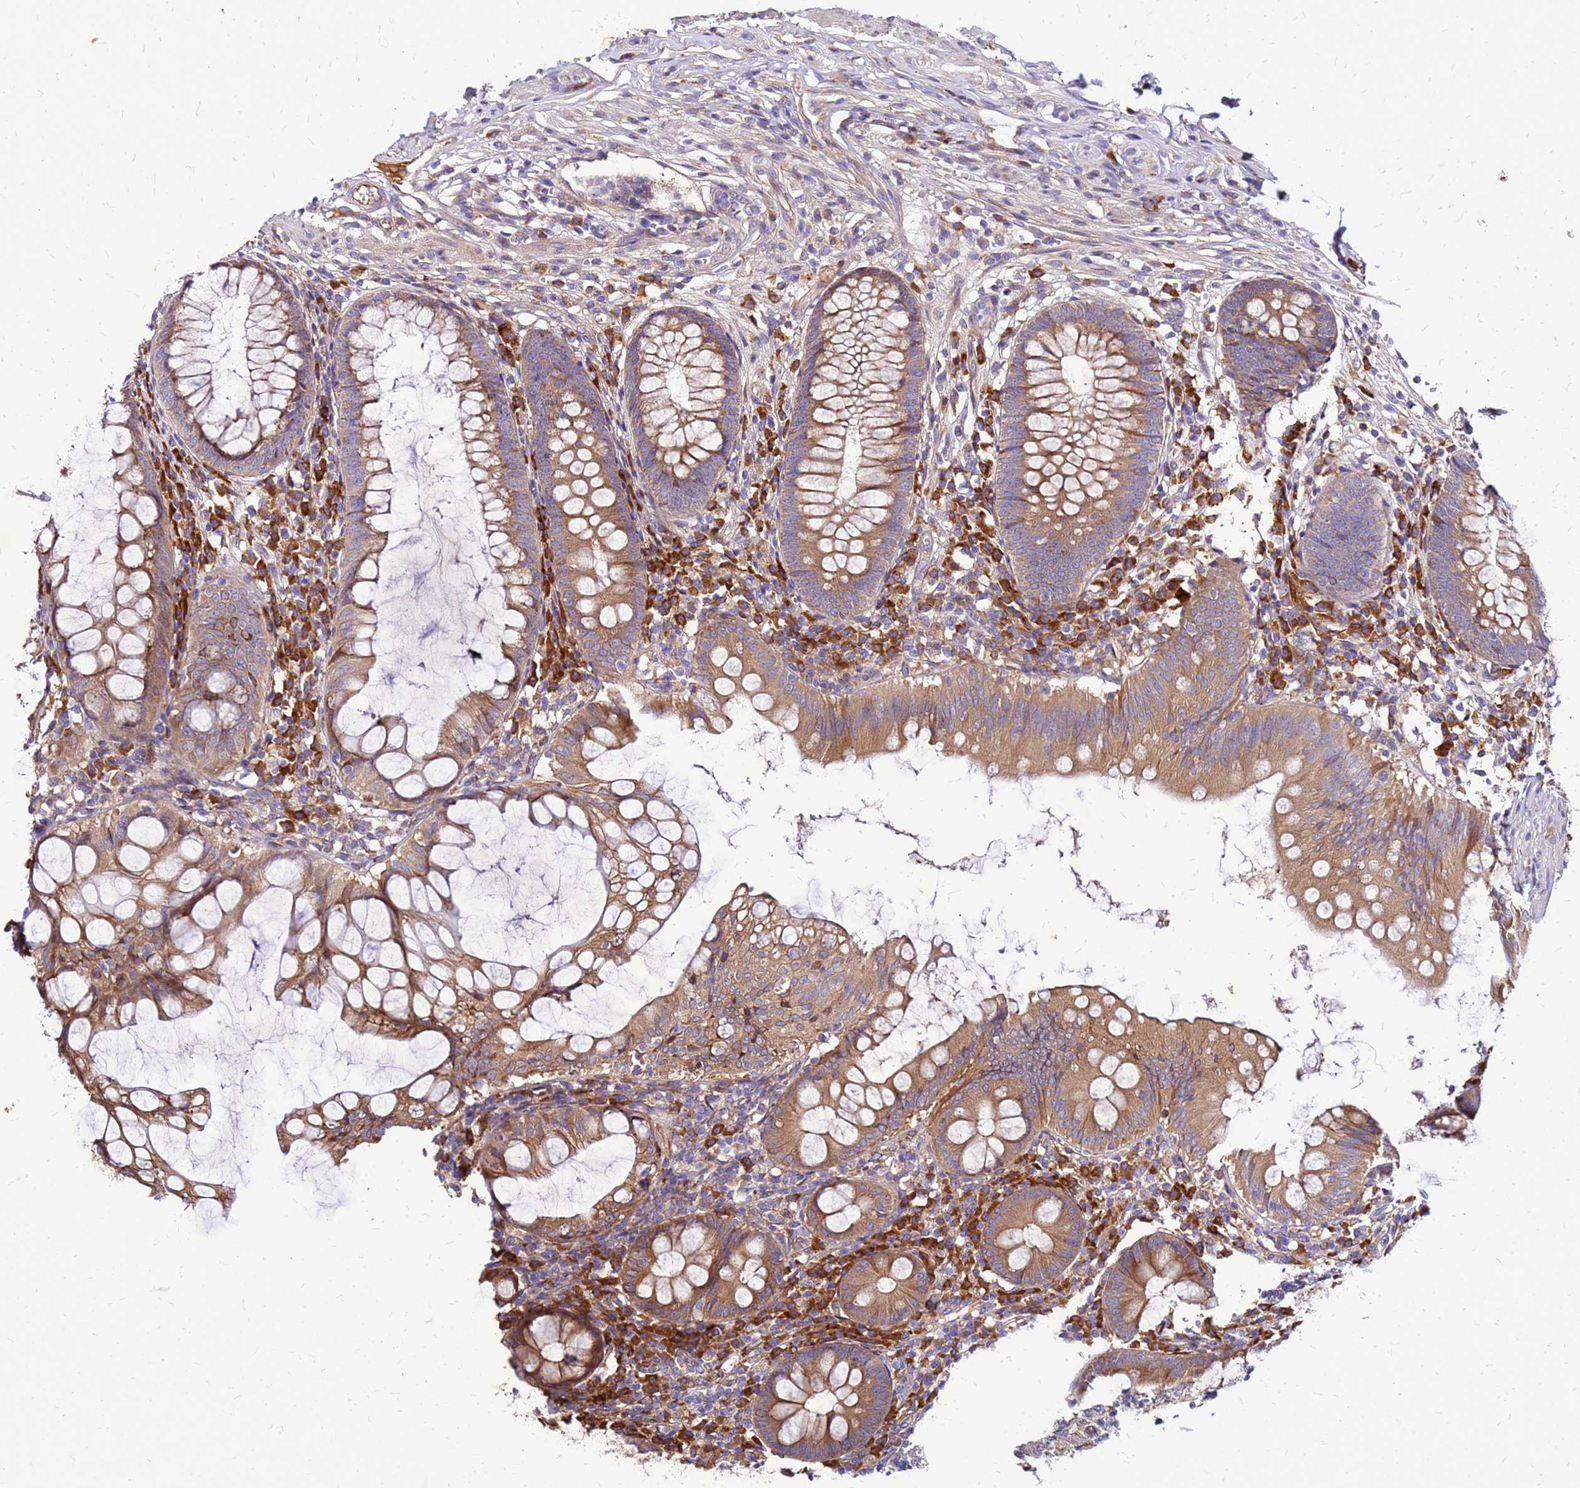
{"staining": {"intensity": "moderate", "quantity": ">75%", "location": "cytoplasmic/membranous"}, "tissue": "appendix", "cell_type": "Glandular cells", "image_type": "normal", "snomed": [{"axis": "morphology", "description": "Normal tissue, NOS"}, {"axis": "topography", "description": "Appendix"}], "caption": "Protein analysis of unremarkable appendix displays moderate cytoplasmic/membranous staining in approximately >75% of glandular cells. (brown staining indicates protein expression, while blue staining denotes nuclei).", "gene": "VMO1", "patient": {"sex": "male", "age": 56}}